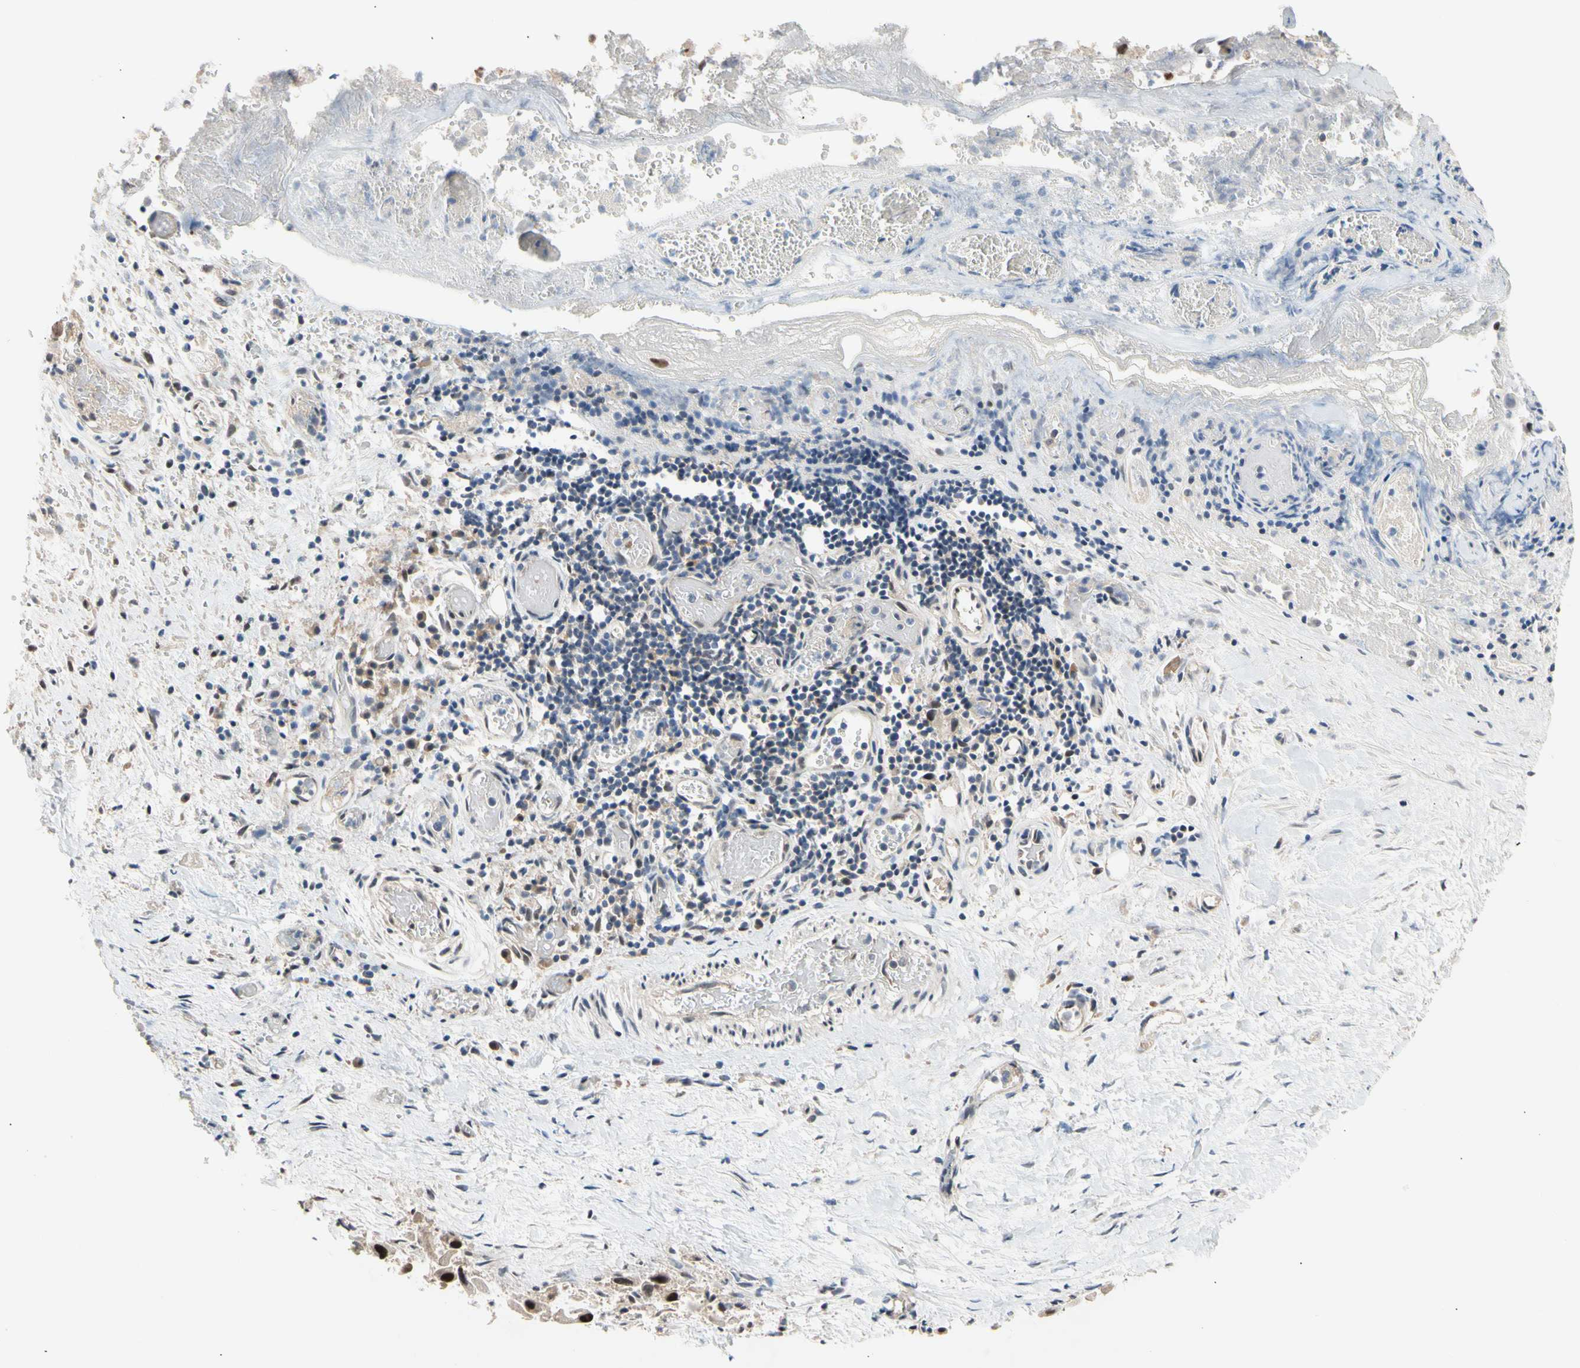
{"staining": {"intensity": "moderate", "quantity": ">75%", "location": "cytoplasmic/membranous,nuclear"}, "tissue": "liver cancer", "cell_type": "Tumor cells", "image_type": "cancer", "snomed": [{"axis": "morphology", "description": "Normal tissue, NOS"}, {"axis": "morphology", "description": "Cholangiocarcinoma"}, {"axis": "topography", "description": "Liver"}, {"axis": "topography", "description": "Peripheral nerve tissue"}], "caption": "Liver cancer tissue displays moderate cytoplasmic/membranous and nuclear staining in approximately >75% of tumor cells, visualized by immunohistochemistry. (Brightfield microscopy of DAB IHC at high magnification).", "gene": "NGEF", "patient": {"sex": "male", "age": 50}}